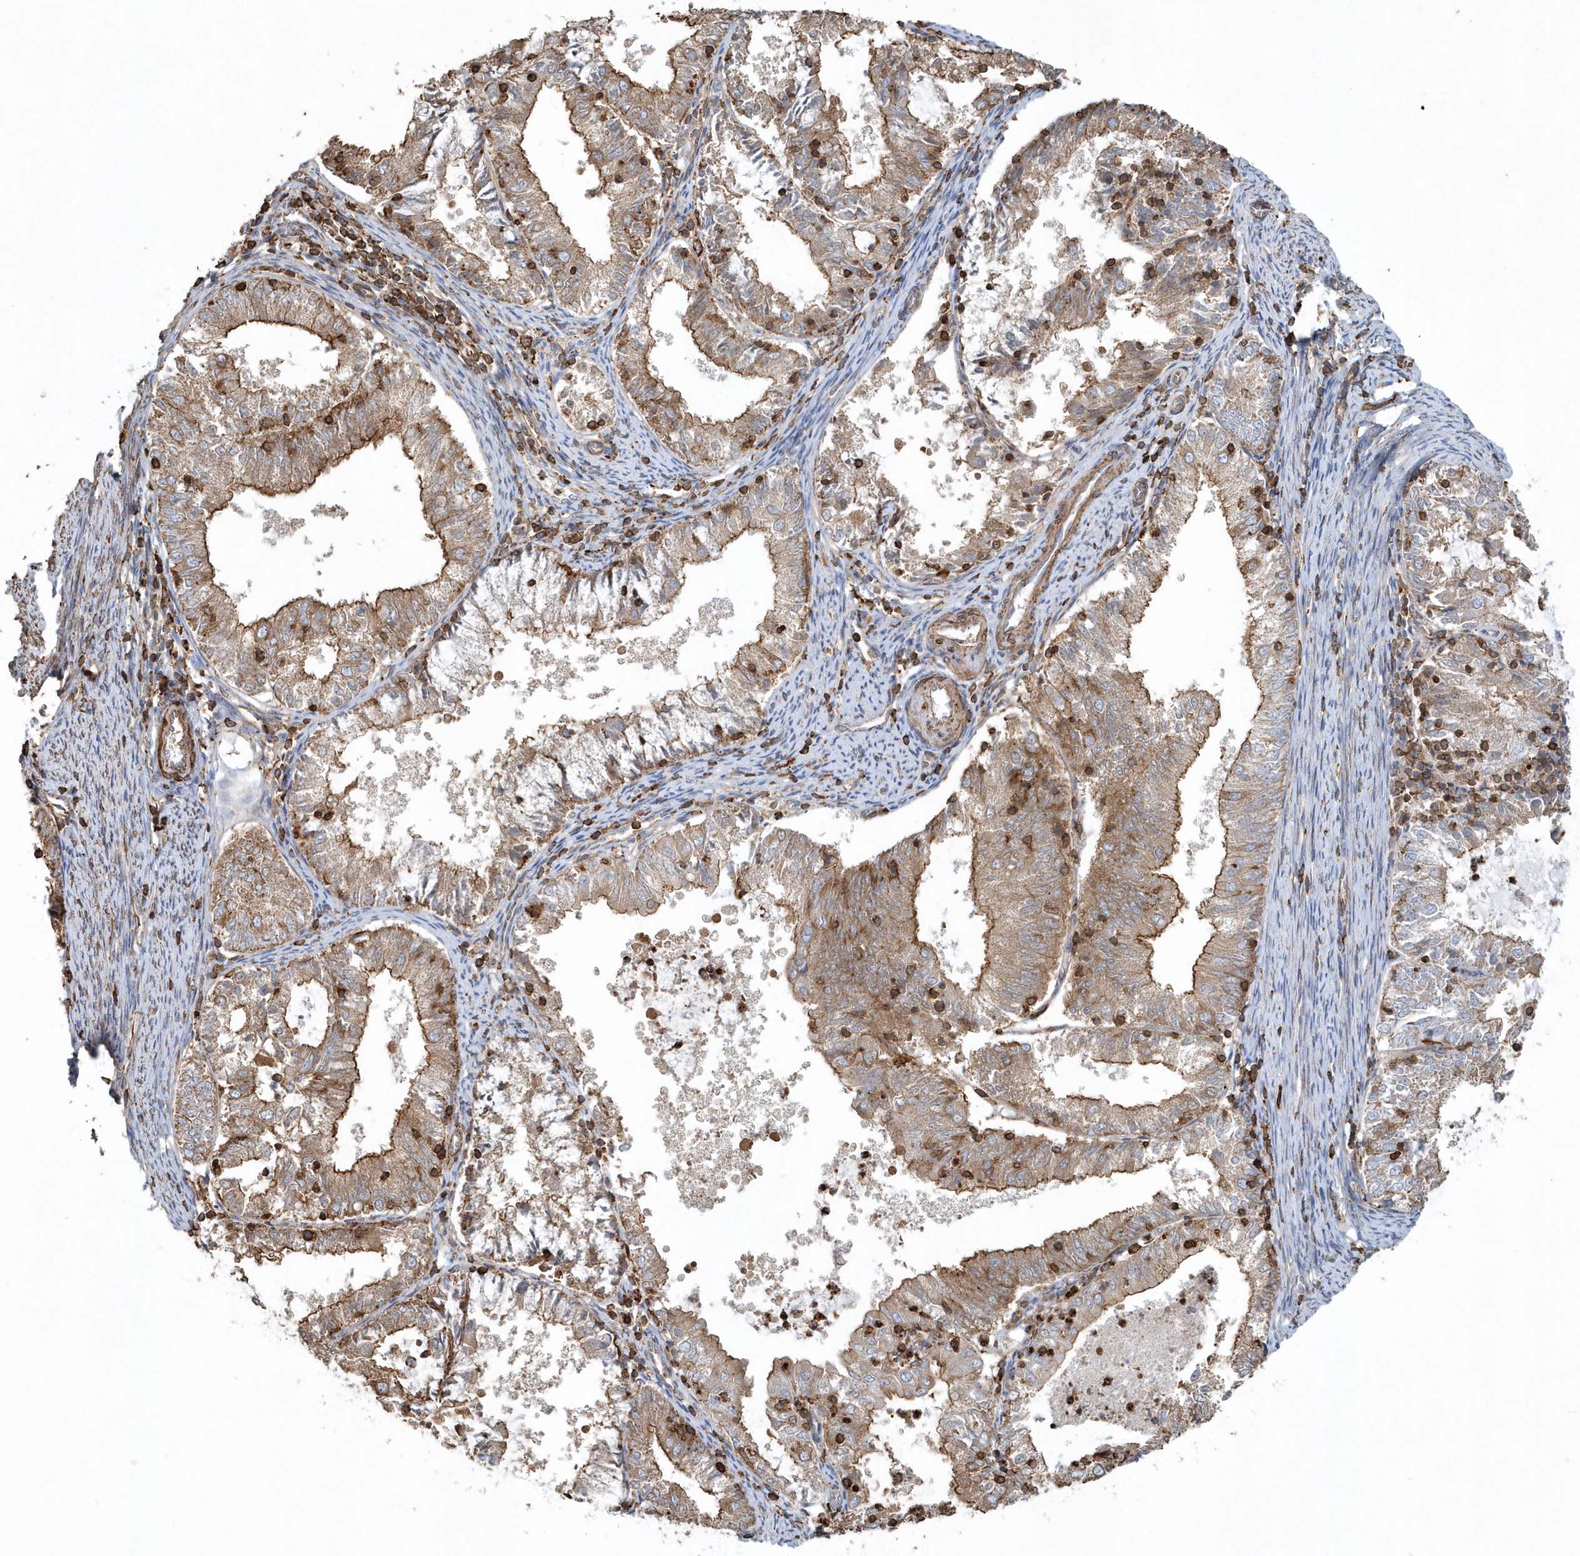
{"staining": {"intensity": "moderate", "quantity": ">75%", "location": "cytoplasmic/membranous"}, "tissue": "endometrial cancer", "cell_type": "Tumor cells", "image_type": "cancer", "snomed": [{"axis": "morphology", "description": "Adenocarcinoma, NOS"}, {"axis": "topography", "description": "Endometrium"}], "caption": "A photomicrograph of human endometrial adenocarcinoma stained for a protein displays moderate cytoplasmic/membranous brown staining in tumor cells.", "gene": "MMUT", "patient": {"sex": "female", "age": 57}}